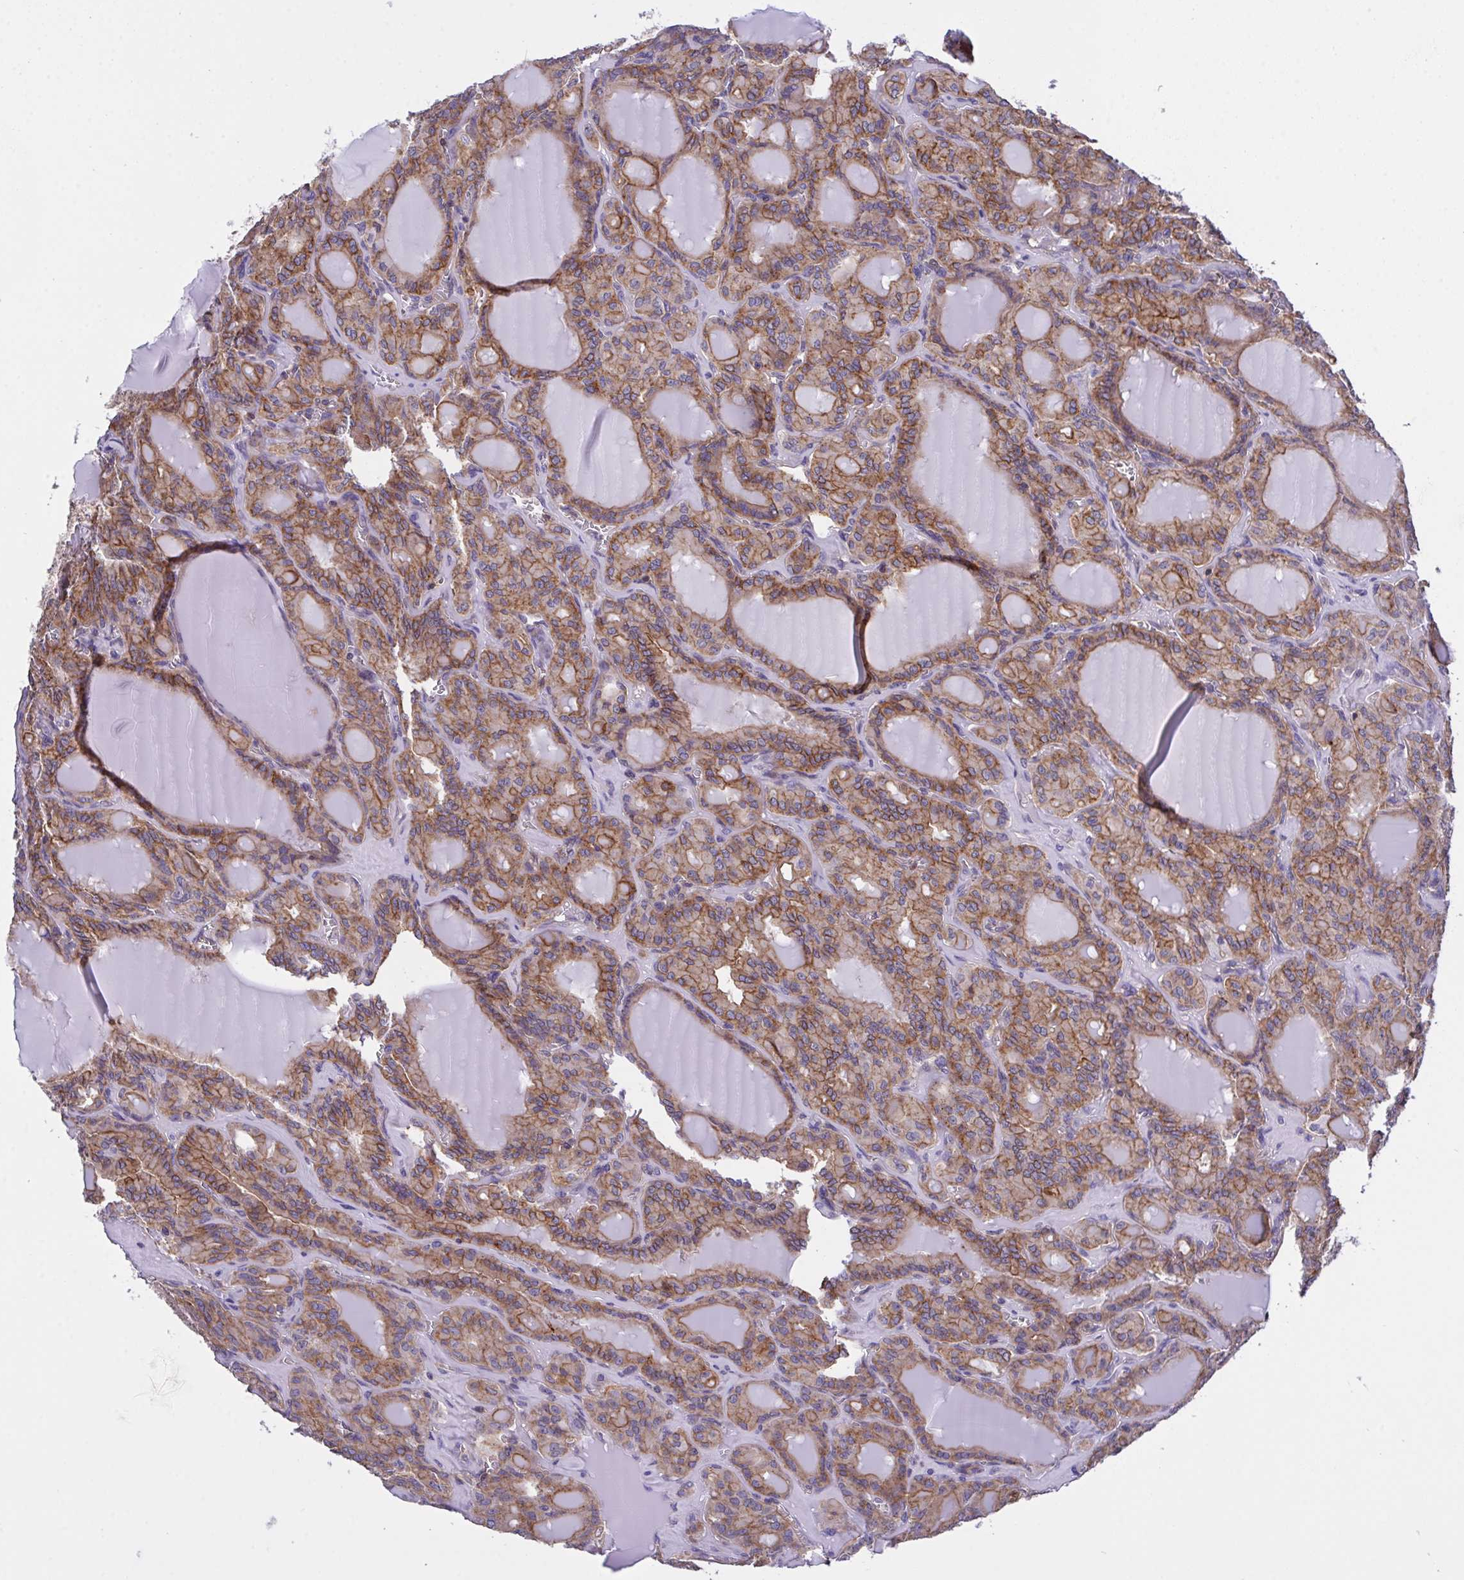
{"staining": {"intensity": "moderate", "quantity": ">75%", "location": "cytoplasmic/membranous"}, "tissue": "thyroid cancer", "cell_type": "Tumor cells", "image_type": "cancer", "snomed": [{"axis": "morphology", "description": "Papillary adenocarcinoma, NOS"}, {"axis": "topography", "description": "Thyroid gland"}], "caption": "Brown immunohistochemical staining in thyroid papillary adenocarcinoma exhibits moderate cytoplasmic/membranous staining in about >75% of tumor cells.", "gene": "C4orf36", "patient": {"sex": "male", "age": 87}}